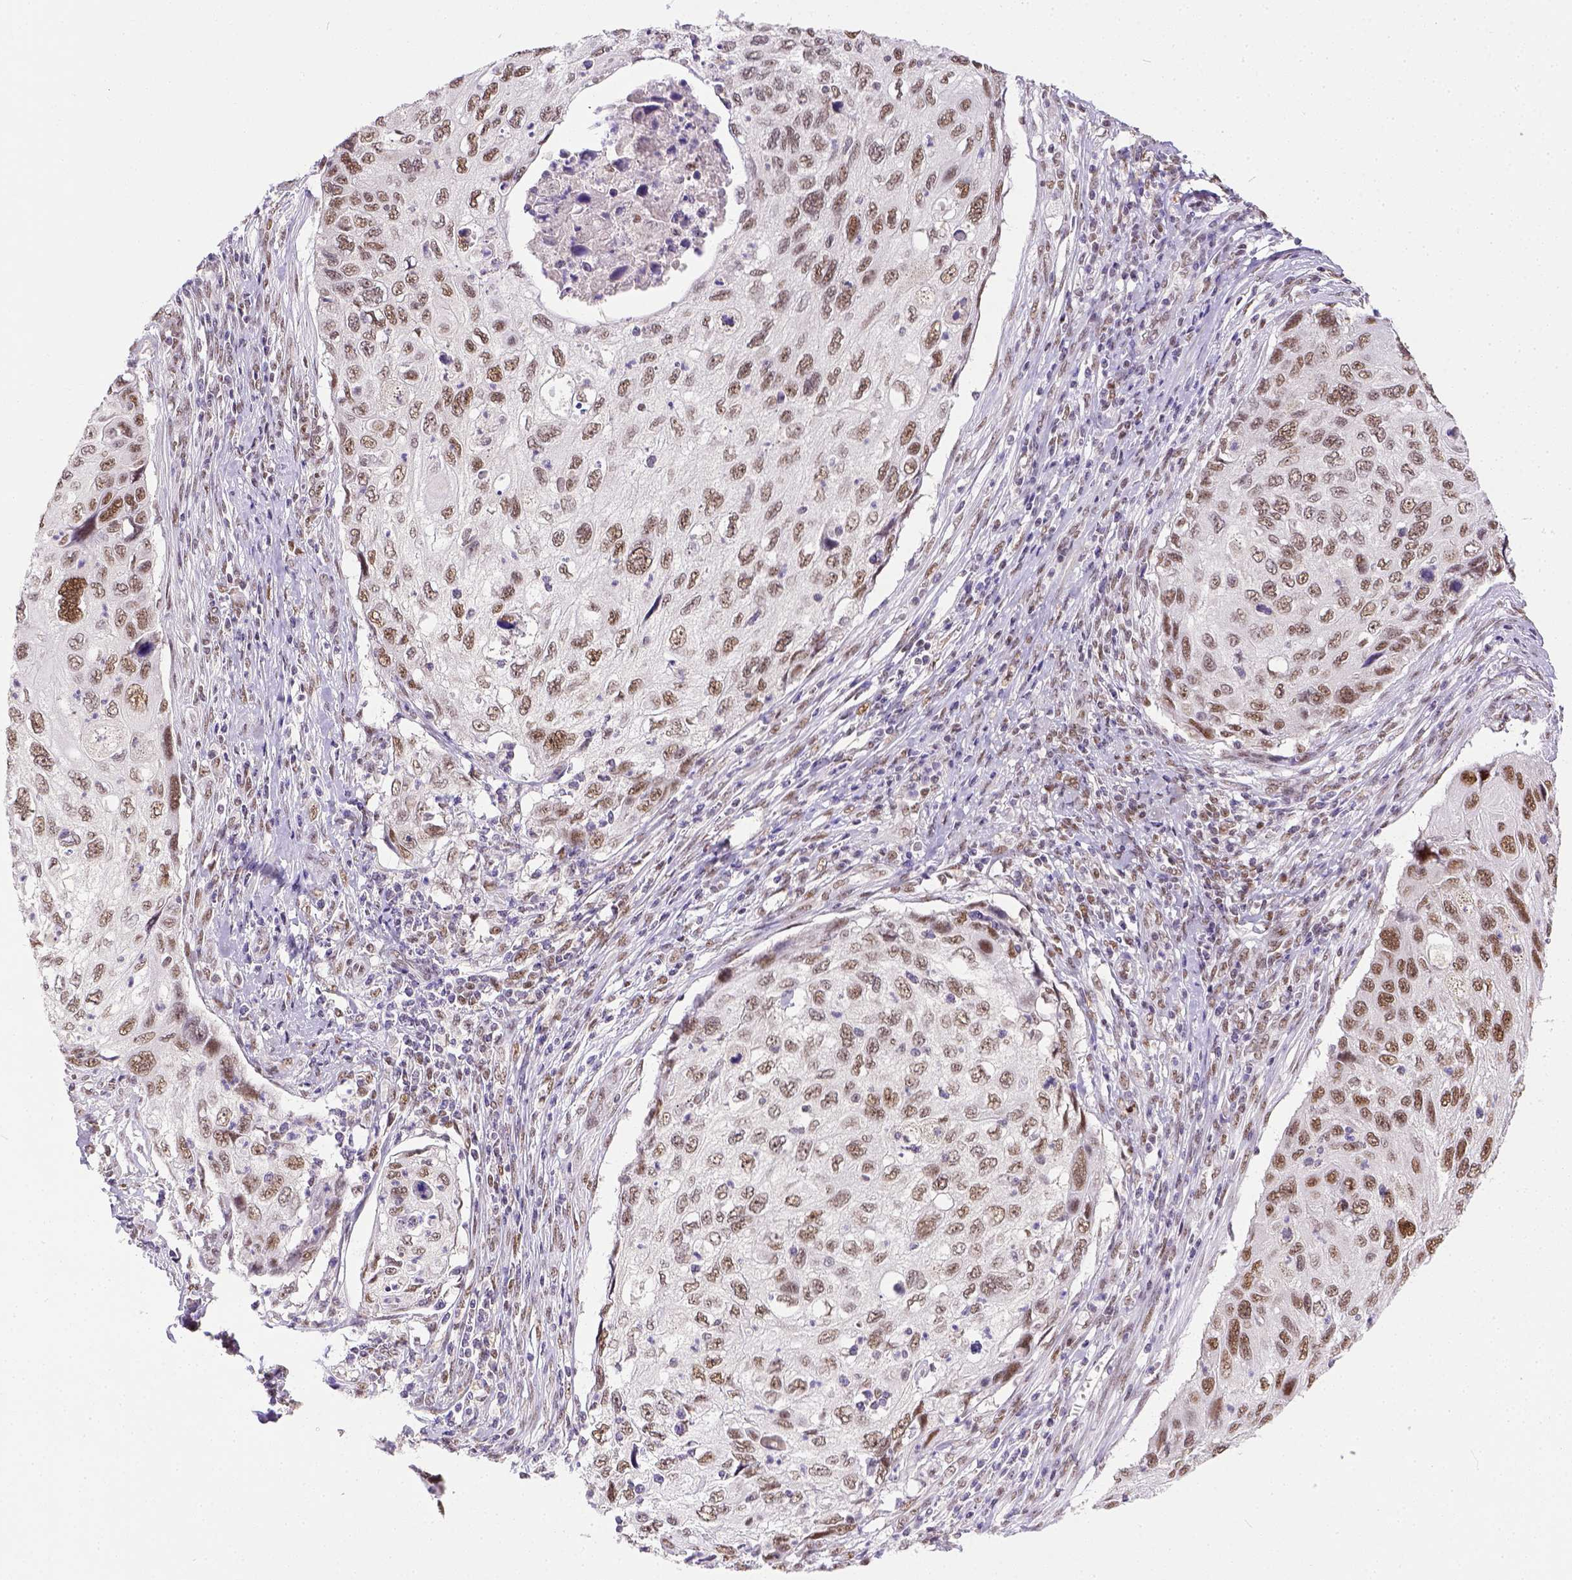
{"staining": {"intensity": "moderate", "quantity": ">75%", "location": "nuclear"}, "tissue": "cervical cancer", "cell_type": "Tumor cells", "image_type": "cancer", "snomed": [{"axis": "morphology", "description": "Squamous cell carcinoma, NOS"}, {"axis": "topography", "description": "Cervix"}], "caption": "Cervical squamous cell carcinoma stained with a brown dye demonstrates moderate nuclear positive staining in about >75% of tumor cells.", "gene": "ERCC1", "patient": {"sex": "female", "age": 70}}